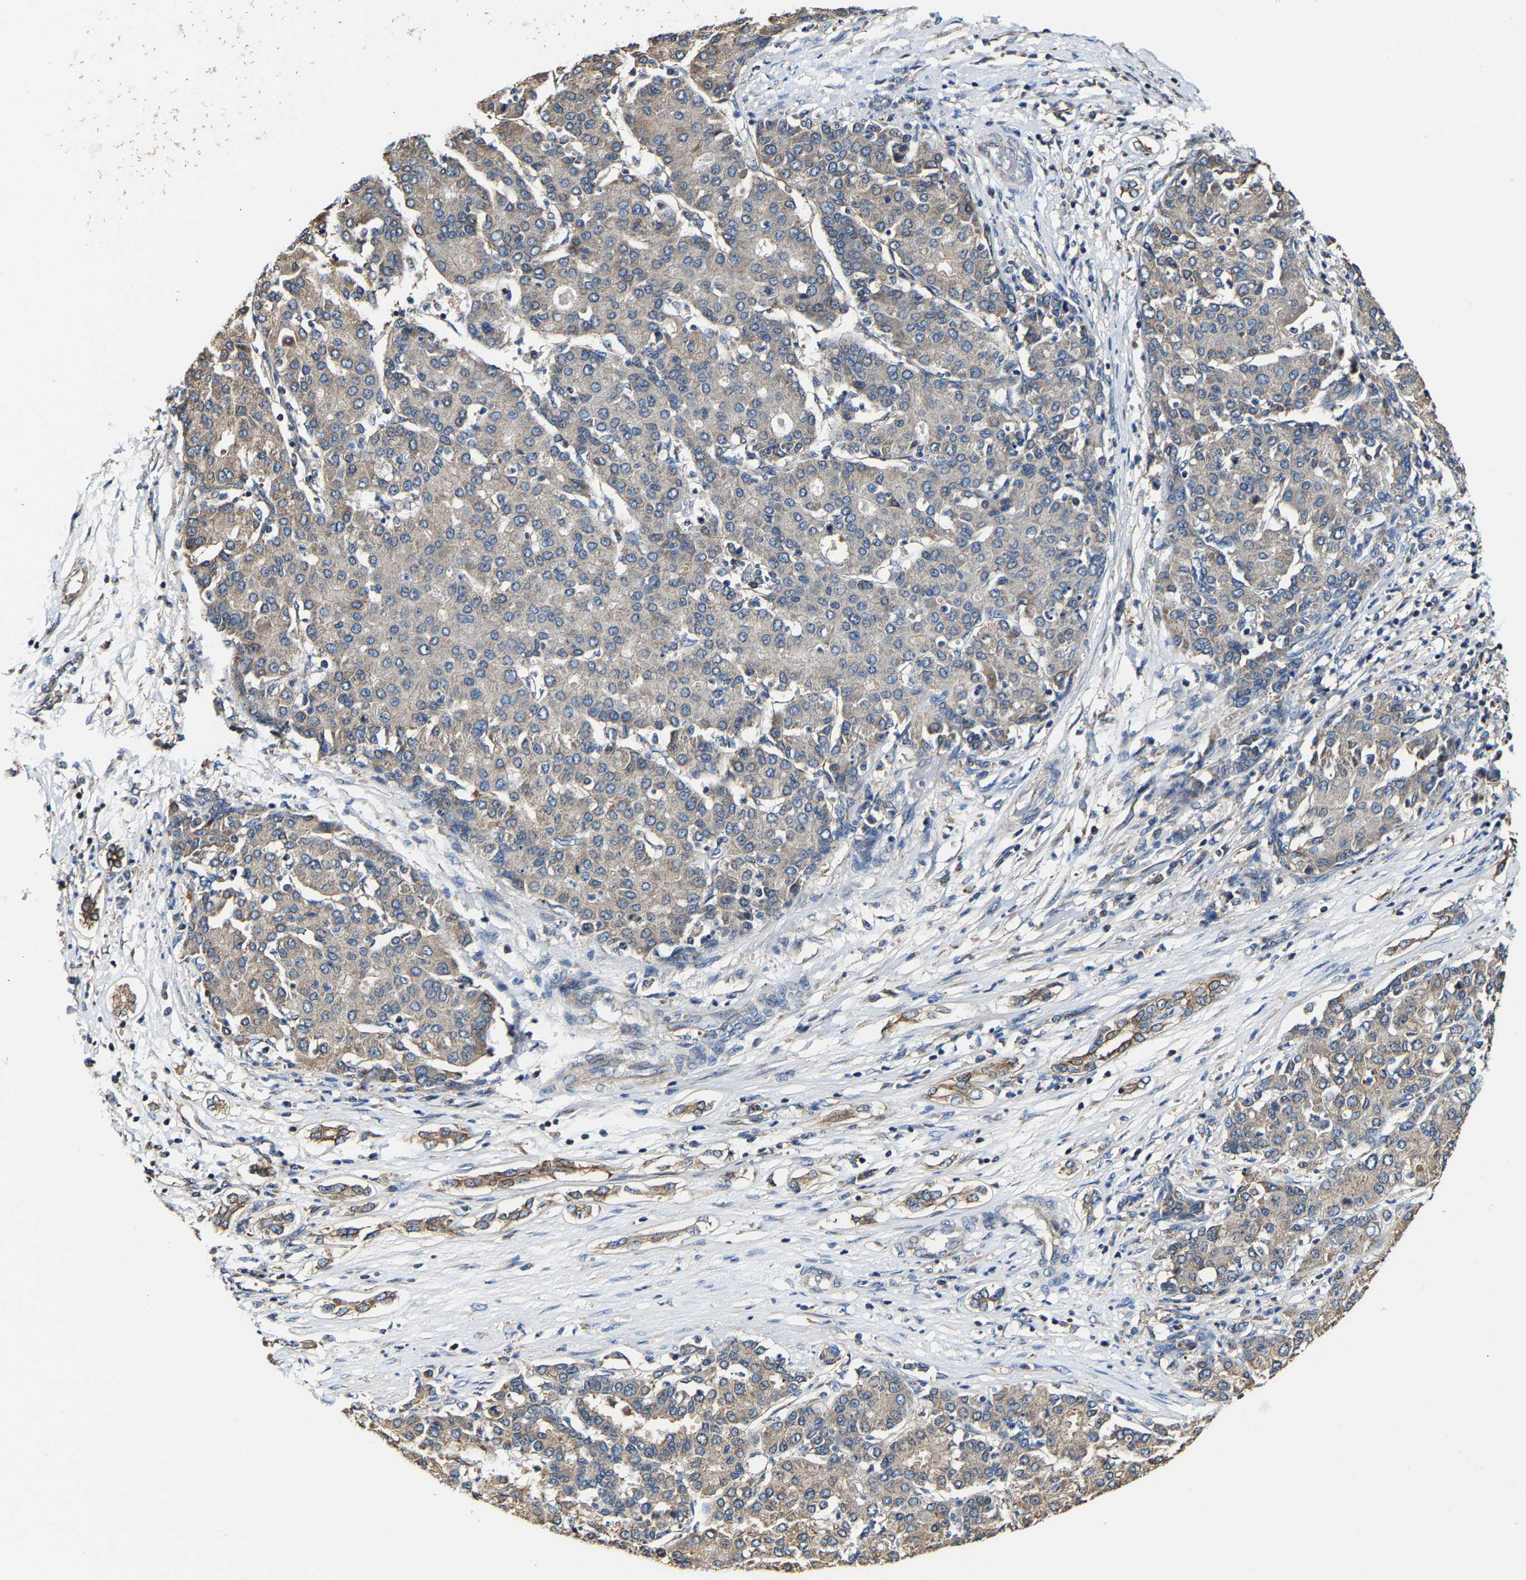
{"staining": {"intensity": "moderate", "quantity": "<25%", "location": "cytoplasmic/membranous"}, "tissue": "liver cancer", "cell_type": "Tumor cells", "image_type": "cancer", "snomed": [{"axis": "morphology", "description": "Carcinoma, Hepatocellular, NOS"}, {"axis": "topography", "description": "Liver"}], "caption": "Immunohistochemistry (IHC) of human liver cancer (hepatocellular carcinoma) reveals low levels of moderate cytoplasmic/membranous expression in approximately <25% of tumor cells.", "gene": "GFRA3", "patient": {"sex": "male", "age": 65}}